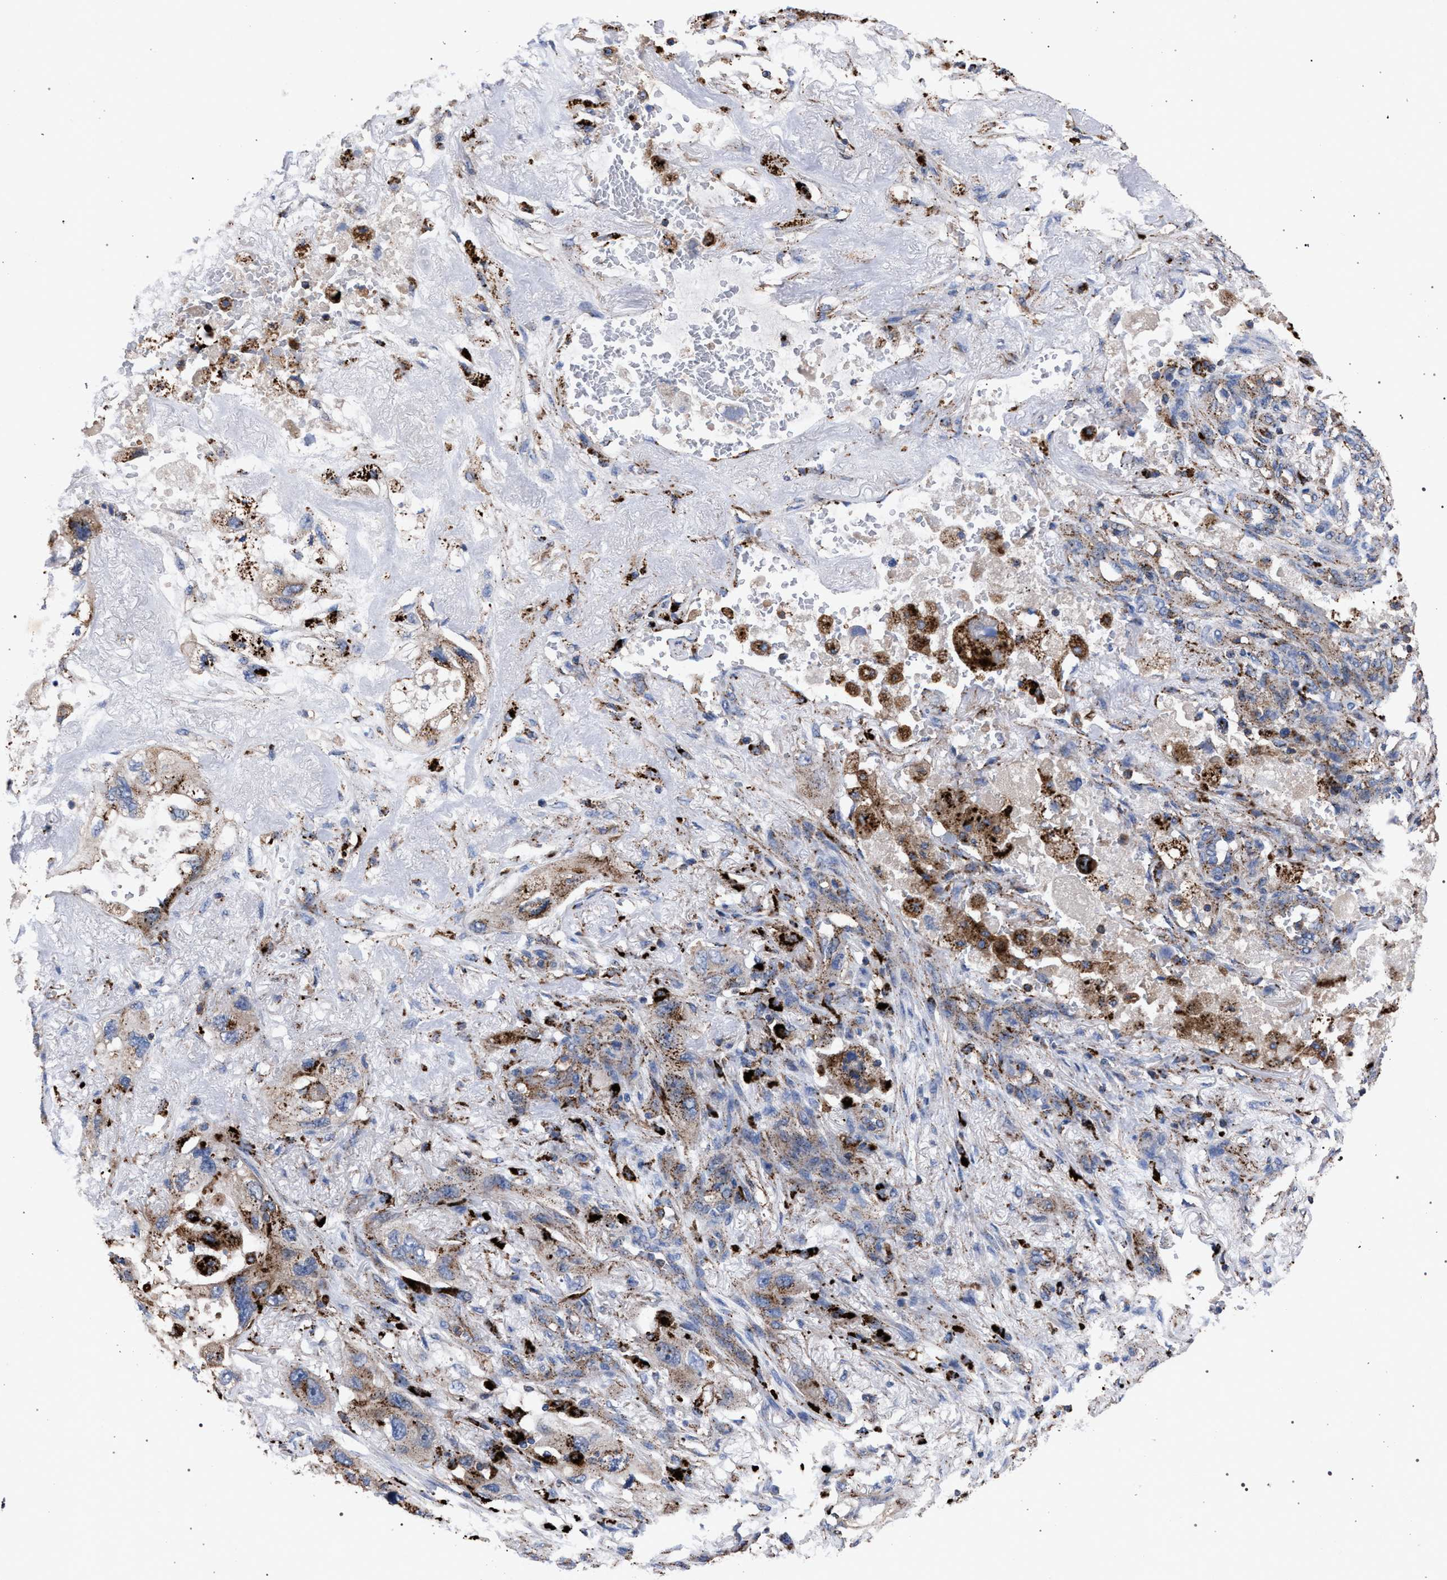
{"staining": {"intensity": "moderate", "quantity": ">75%", "location": "cytoplasmic/membranous"}, "tissue": "lung cancer", "cell_type": "Tumor cells", "image_type": "cancer", "snomed": [{"axis": "morphology", "description": "Squamous cell carcinoma, NOS"}, {"axis": "topography", "description": "Lung"}], "caption": "Immunohistochemical staining of human lung cancer shows medium levels of moderate cytoplasmic/membranous positivity in about >75% of tumor cells. Using DAB (brown) and hematoxylin (blue) stains, captured at high magnification using brightfield microscopy.", "gene": "PPT1", "patient": {"sex": "female", "age": 73}}